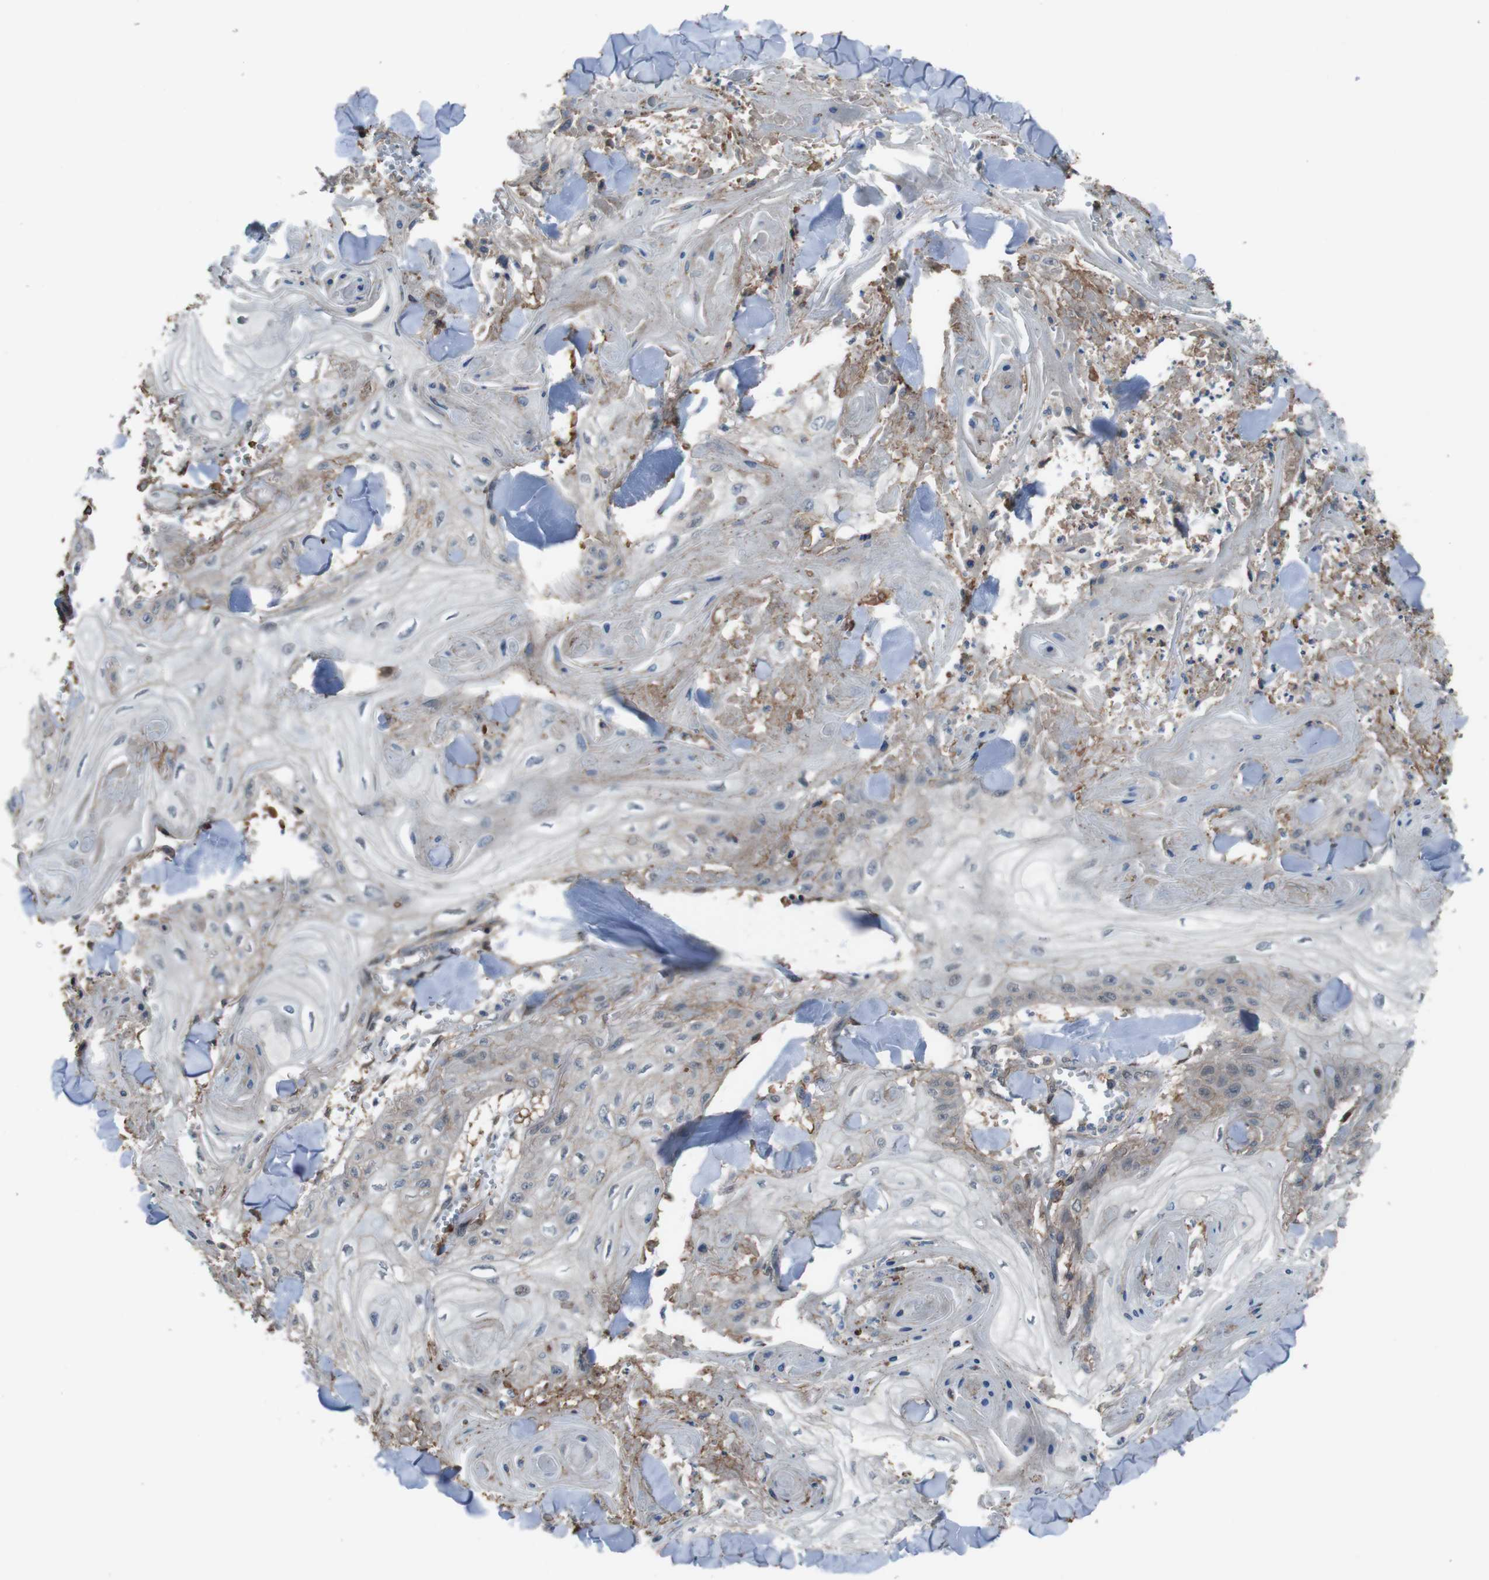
{"staining": {"intensity": "weak", "quantity": "25%-75%", "location": "cytoplasmic/membranous"}, "tissue": "skin cancer", "cell_type": "Tumor cells", "image_type": "cancer", "snomed": [{"axis": "morphology", "description": "Squamous cell carcinoma, NOS"}, {"axis": "topography", "description": "Skin"}], "caption": "Skin squamous cell carcinoma stained for a protein (brown) demonstrates weak cytoplasmic/membranous positive expression in approximately 25%-75% of tumor cells.", "gene": "ATP2B1", "patient": {"sex": "male", "age": 74}}